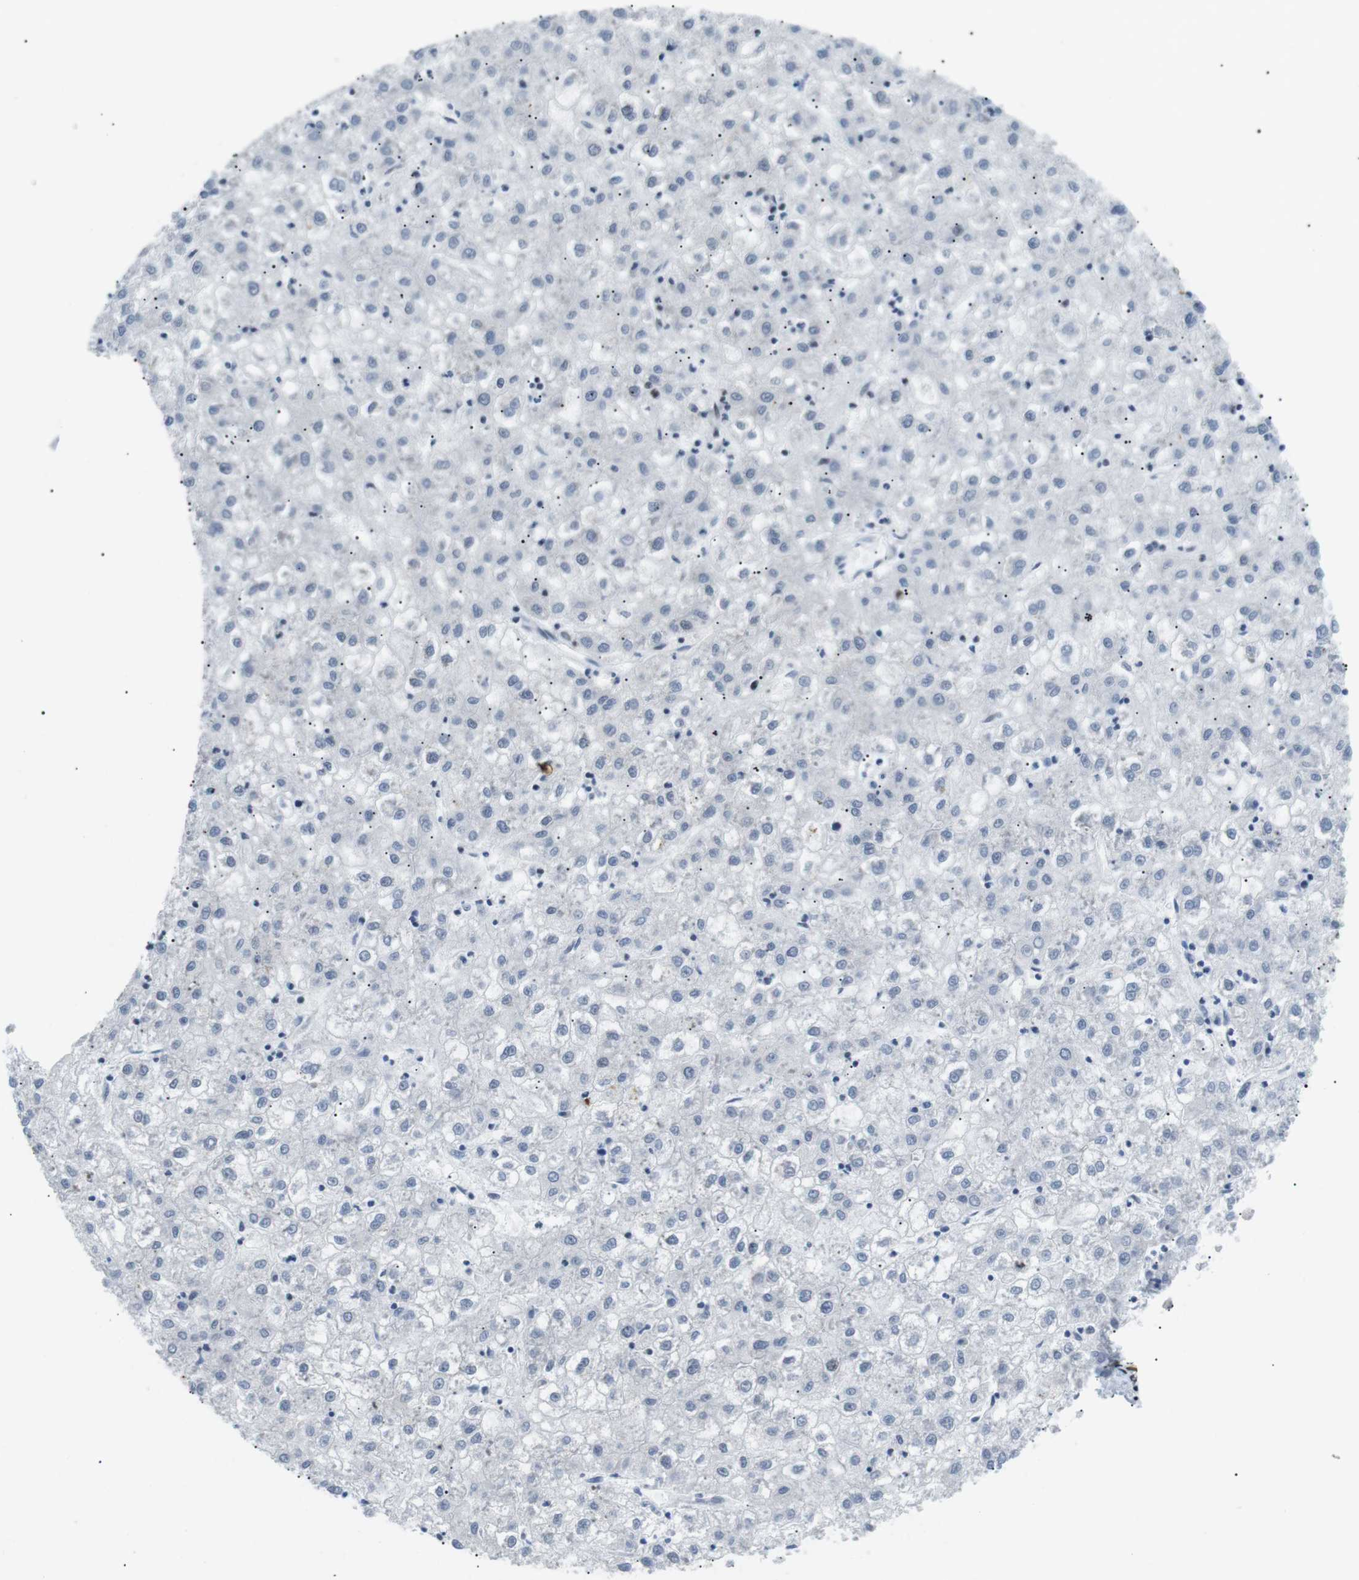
{"staining": {"intensity": "negative", "quantity": "none", "location": "none"}, "tissue": "liver cancer", "cell_type": "Tumor cells", "image_type": "cancer", "snomed": [{"axis": "morphology", "description": "Carcinoma, Hepatocellular, NOS"}, {"axis": "topography", "description": "Liver"}], "caption": "This is a micrograph of IHC staining of hepatocellular carcinoma (liver), which shows no staining in tumor cells. Nuclei are stained in blue.", "gene": "CDC27", "patient": {"sex": "male", "age": 72}}